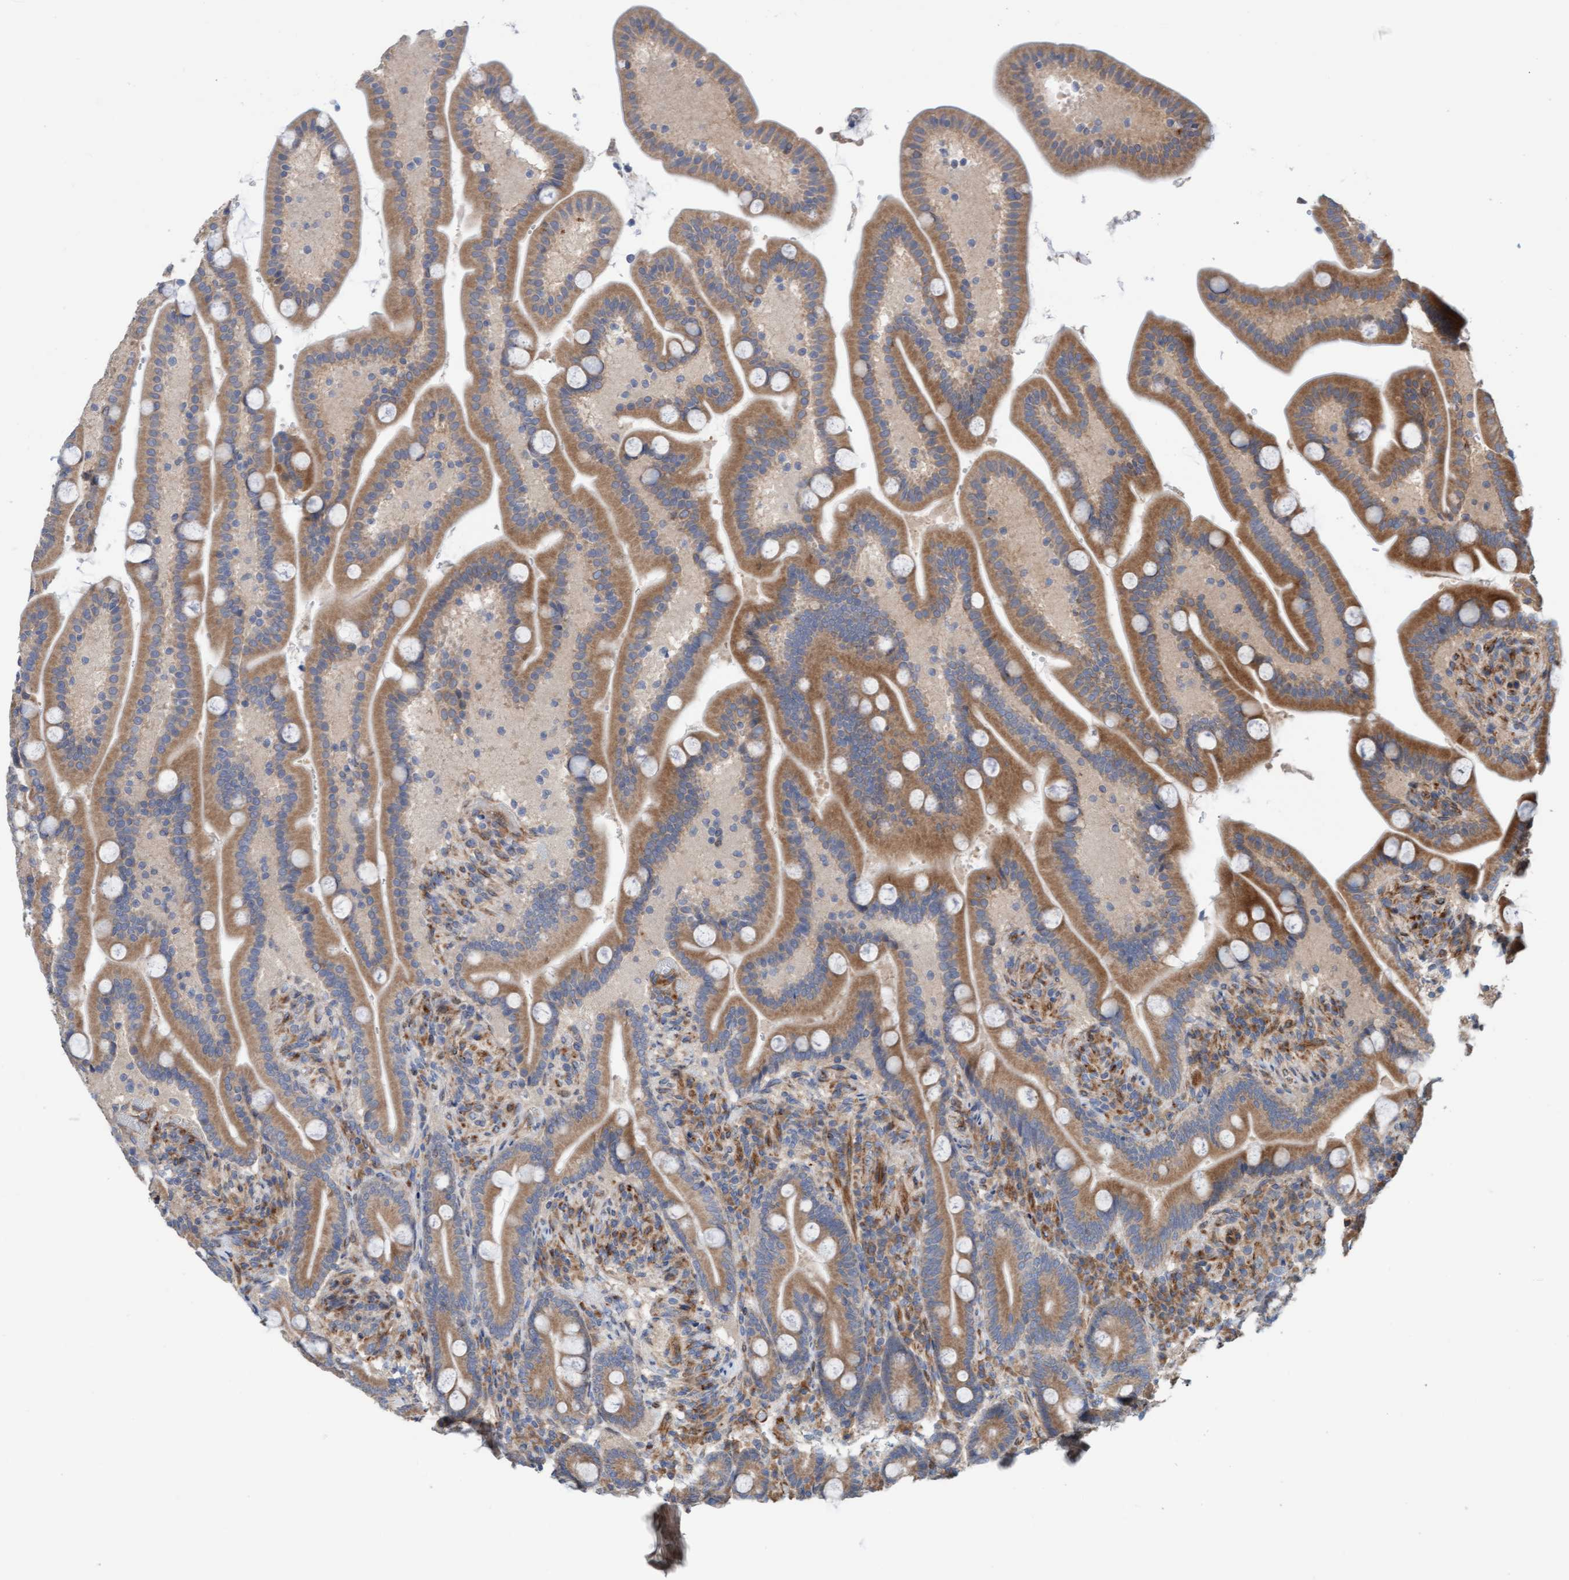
{"staining": {"intensity": "moderate", "quantity": ">75%", "location": "cytoplasmic/membranous"}, "tissue": "duodenum", "cell_type": "Glandular cells", "image_type": "normal", "snomed": [{"axis": "morphology", "description": "Normal tissue, NOS"}, {"axis": "topography", "description": "Duodenum"}], "caption": "This photomicrograph demonstrates immunohistochemistry staining of unremarkable human duodenum, with medium moderate cytoplasmic/membranous positivity in approximately >75% of glandular cells.", "gene": "CDK5RAP3", "patient": {"sex": "male", "age": 54}}